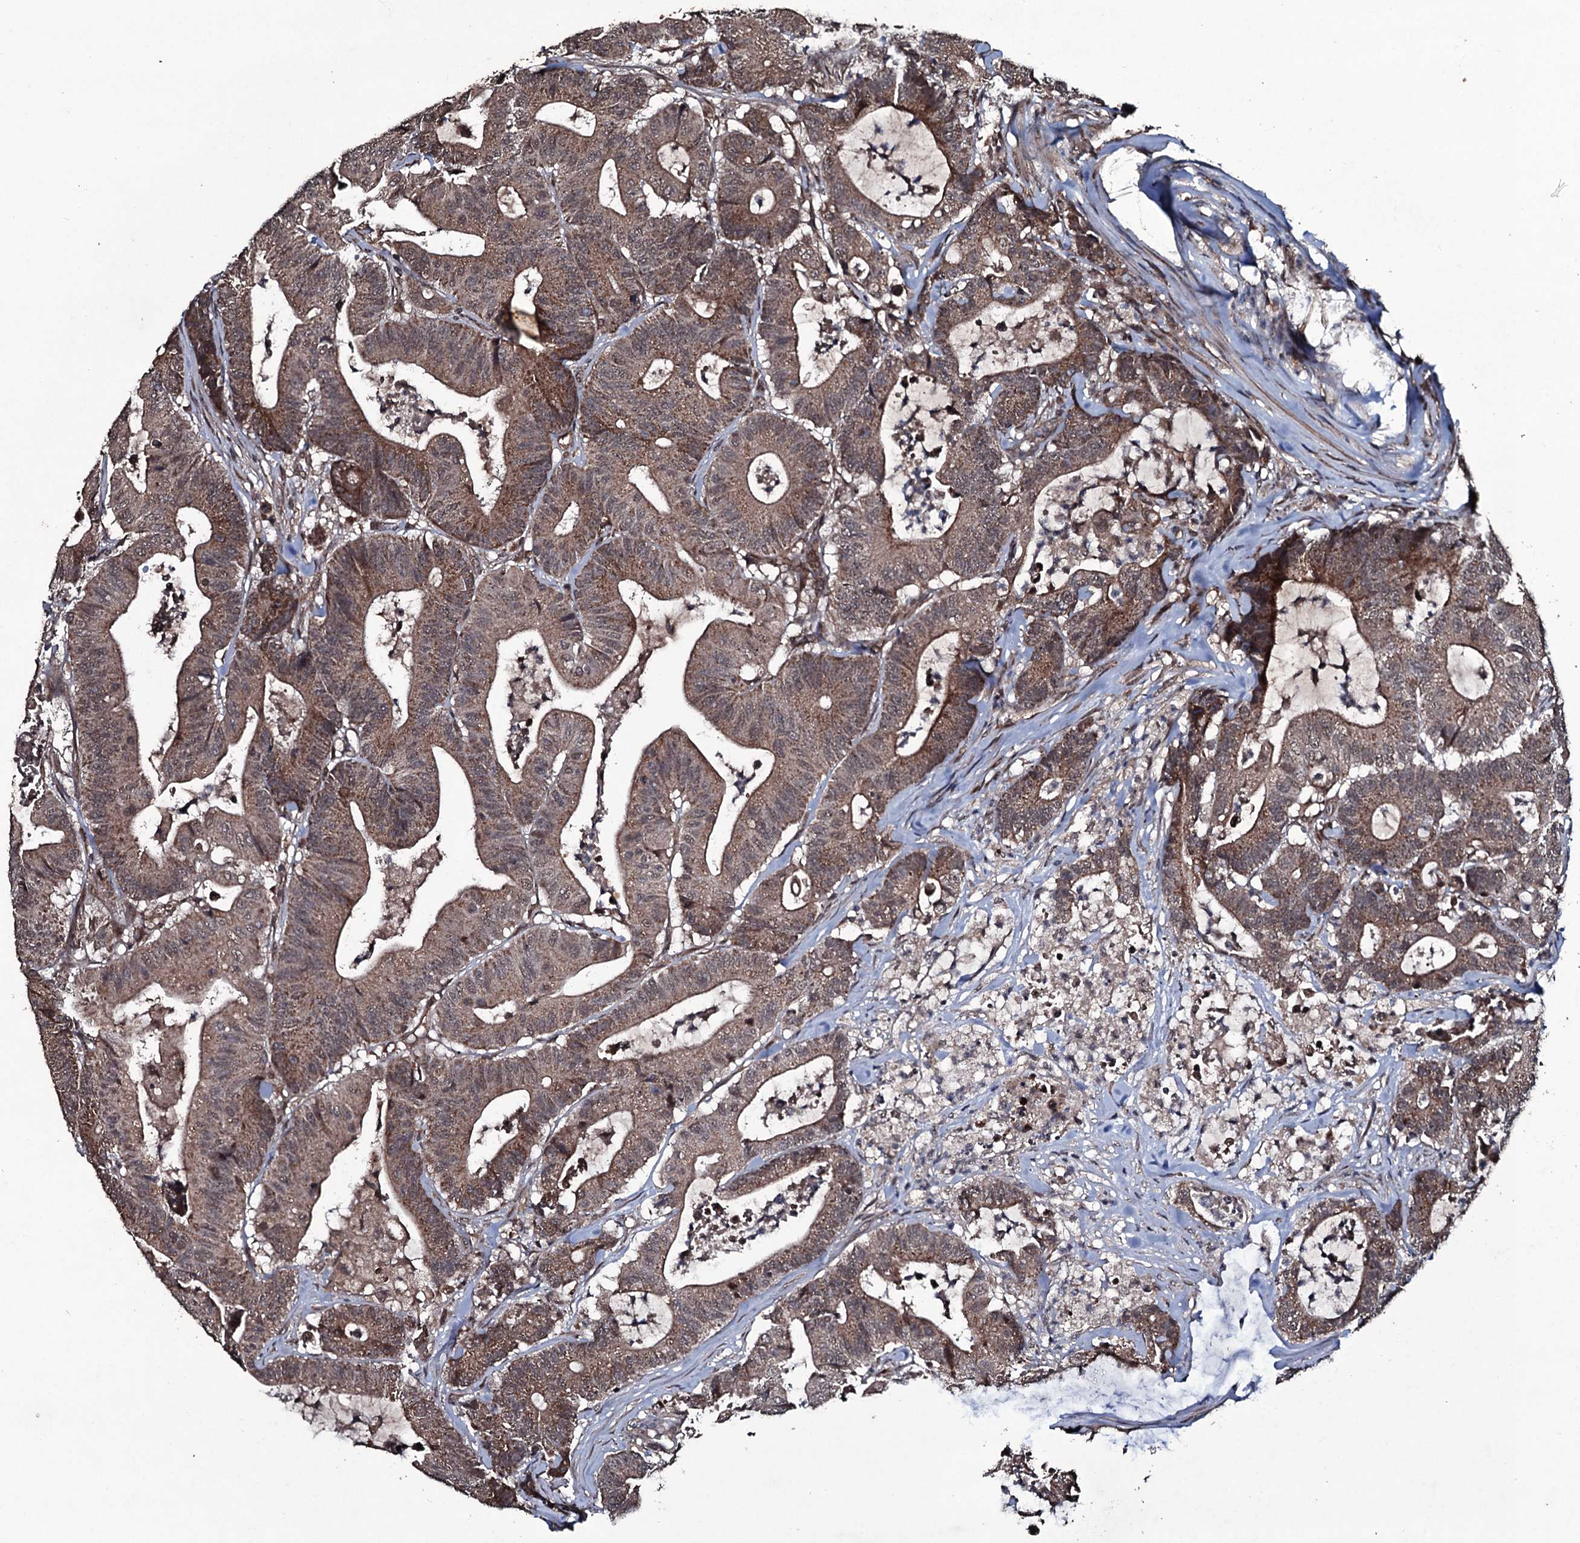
{"staining": {"intensity": "moderate", "quantity": ">75%", "location": "cytoplasmic/membranous"}, "tissue": "colorectal cancer", "cell_type": "Tumor cells", "image_type": "cancer", "snomed": [{"axis": "morphology", "description": "Adenocarcinoma, NOS"}, {"axis": "topography", "description": "Colon"}], "caption": "Moderate cytoplasmic/membranous protein staining is appreciated in approximately >75% of tumor cells in colorectal adenocarcinoma.", "gene": "MRPS31", "patient": {"sex": "female", "age": 84}}